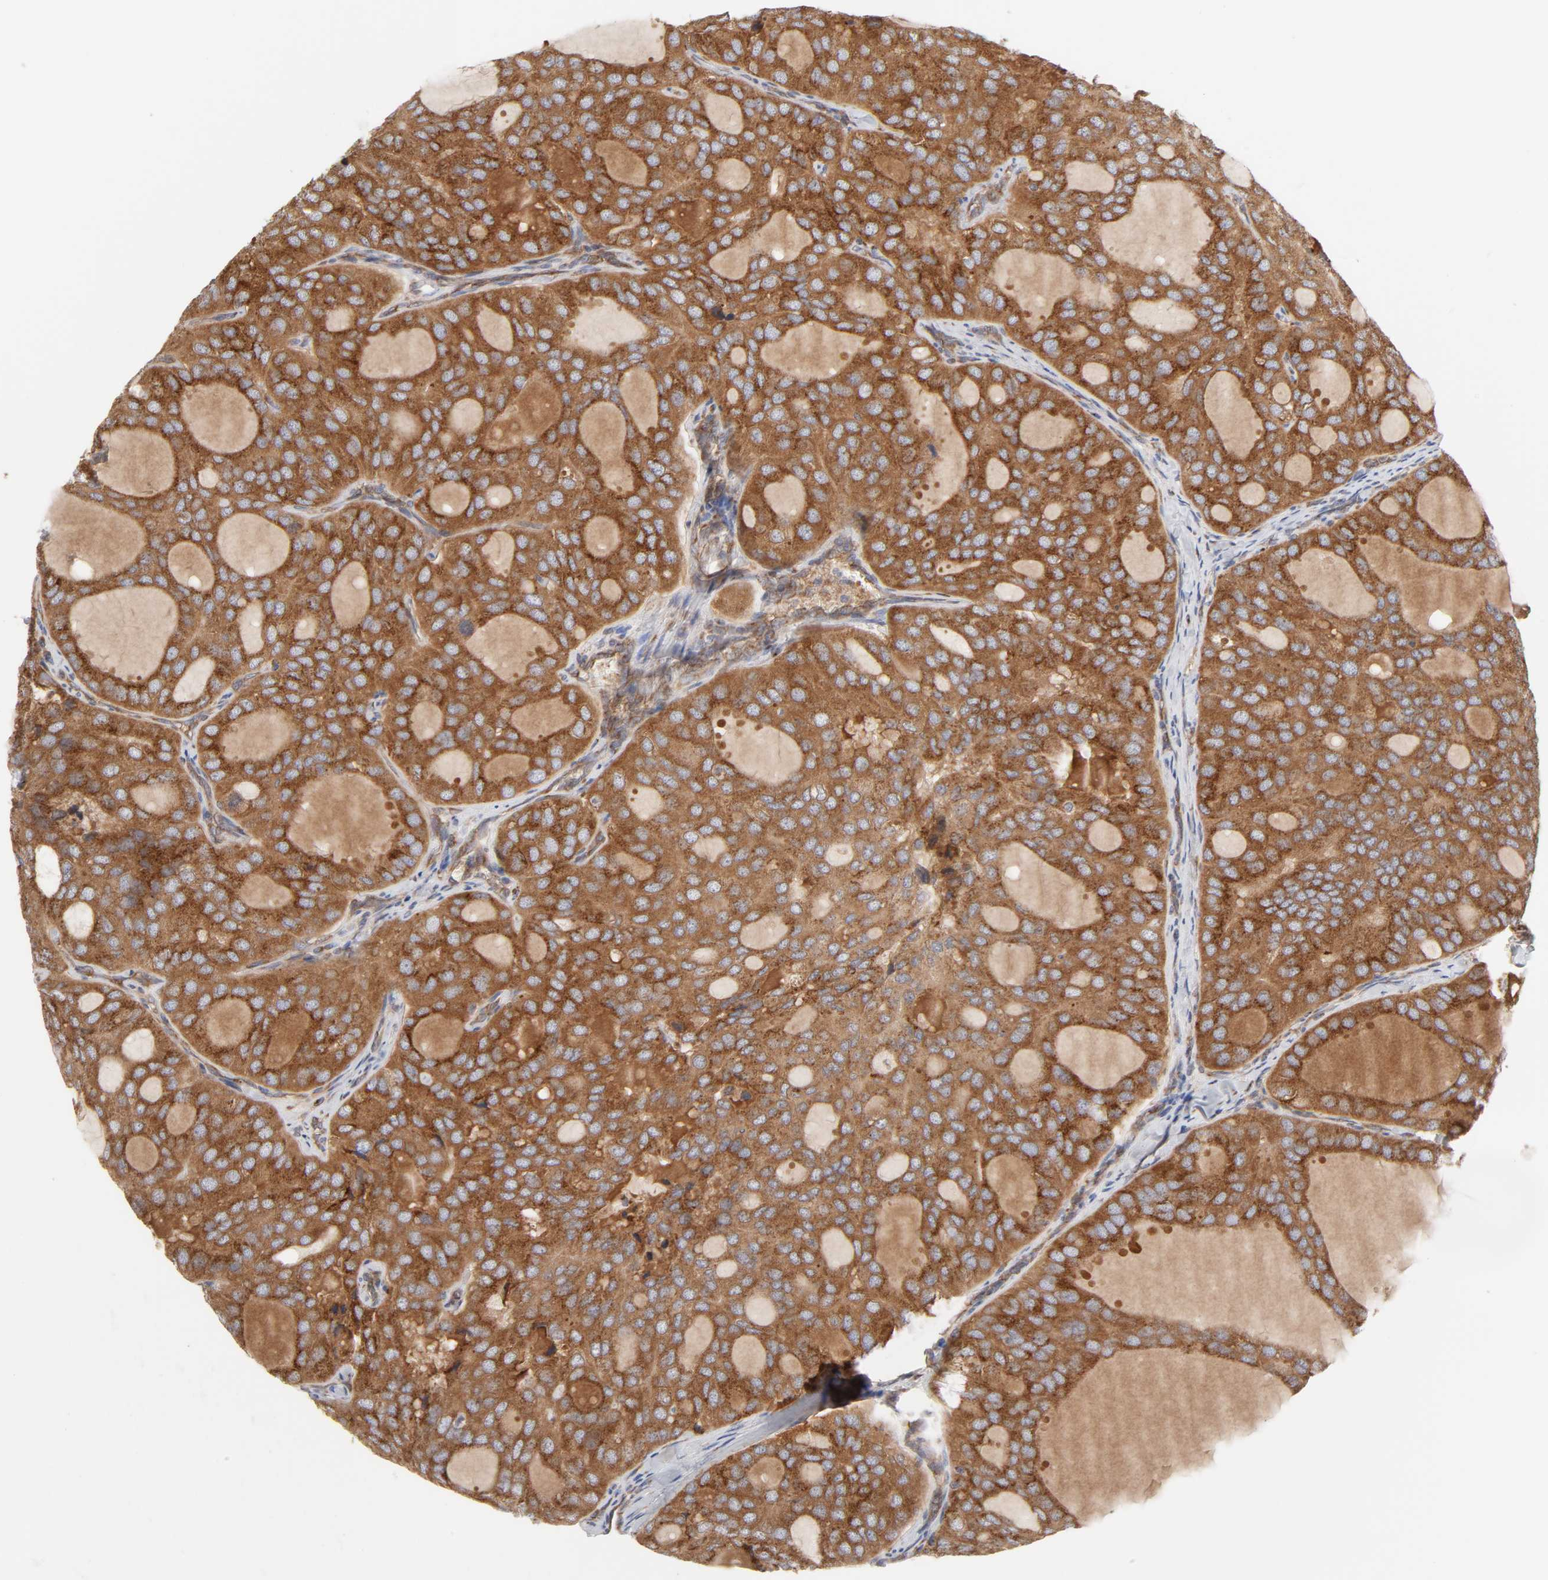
{"staining": {"intensity": "moderate", "quantity": ">75%", "location": "cytoplasmic/membranous"}, "tissue": "thyroid cancer", "cell_type": "Tumor cells", "image_type": "cancer", "snomed": [{"axis": "morphology", "description": "Follicular adenoma carcinoma, NOS"}, {"axis": "topography", "description": "Thyroid gland"}], "caption": "Immunohistochemistry (IHC) image of thyroid cancer stained for a protein (brown), which shows medium levels of moderate cytoplasmic/membranous staining in about >75% of tumor cells.", "gene": "GNPTG", "patient": {"sex": "male", "age": 75}}